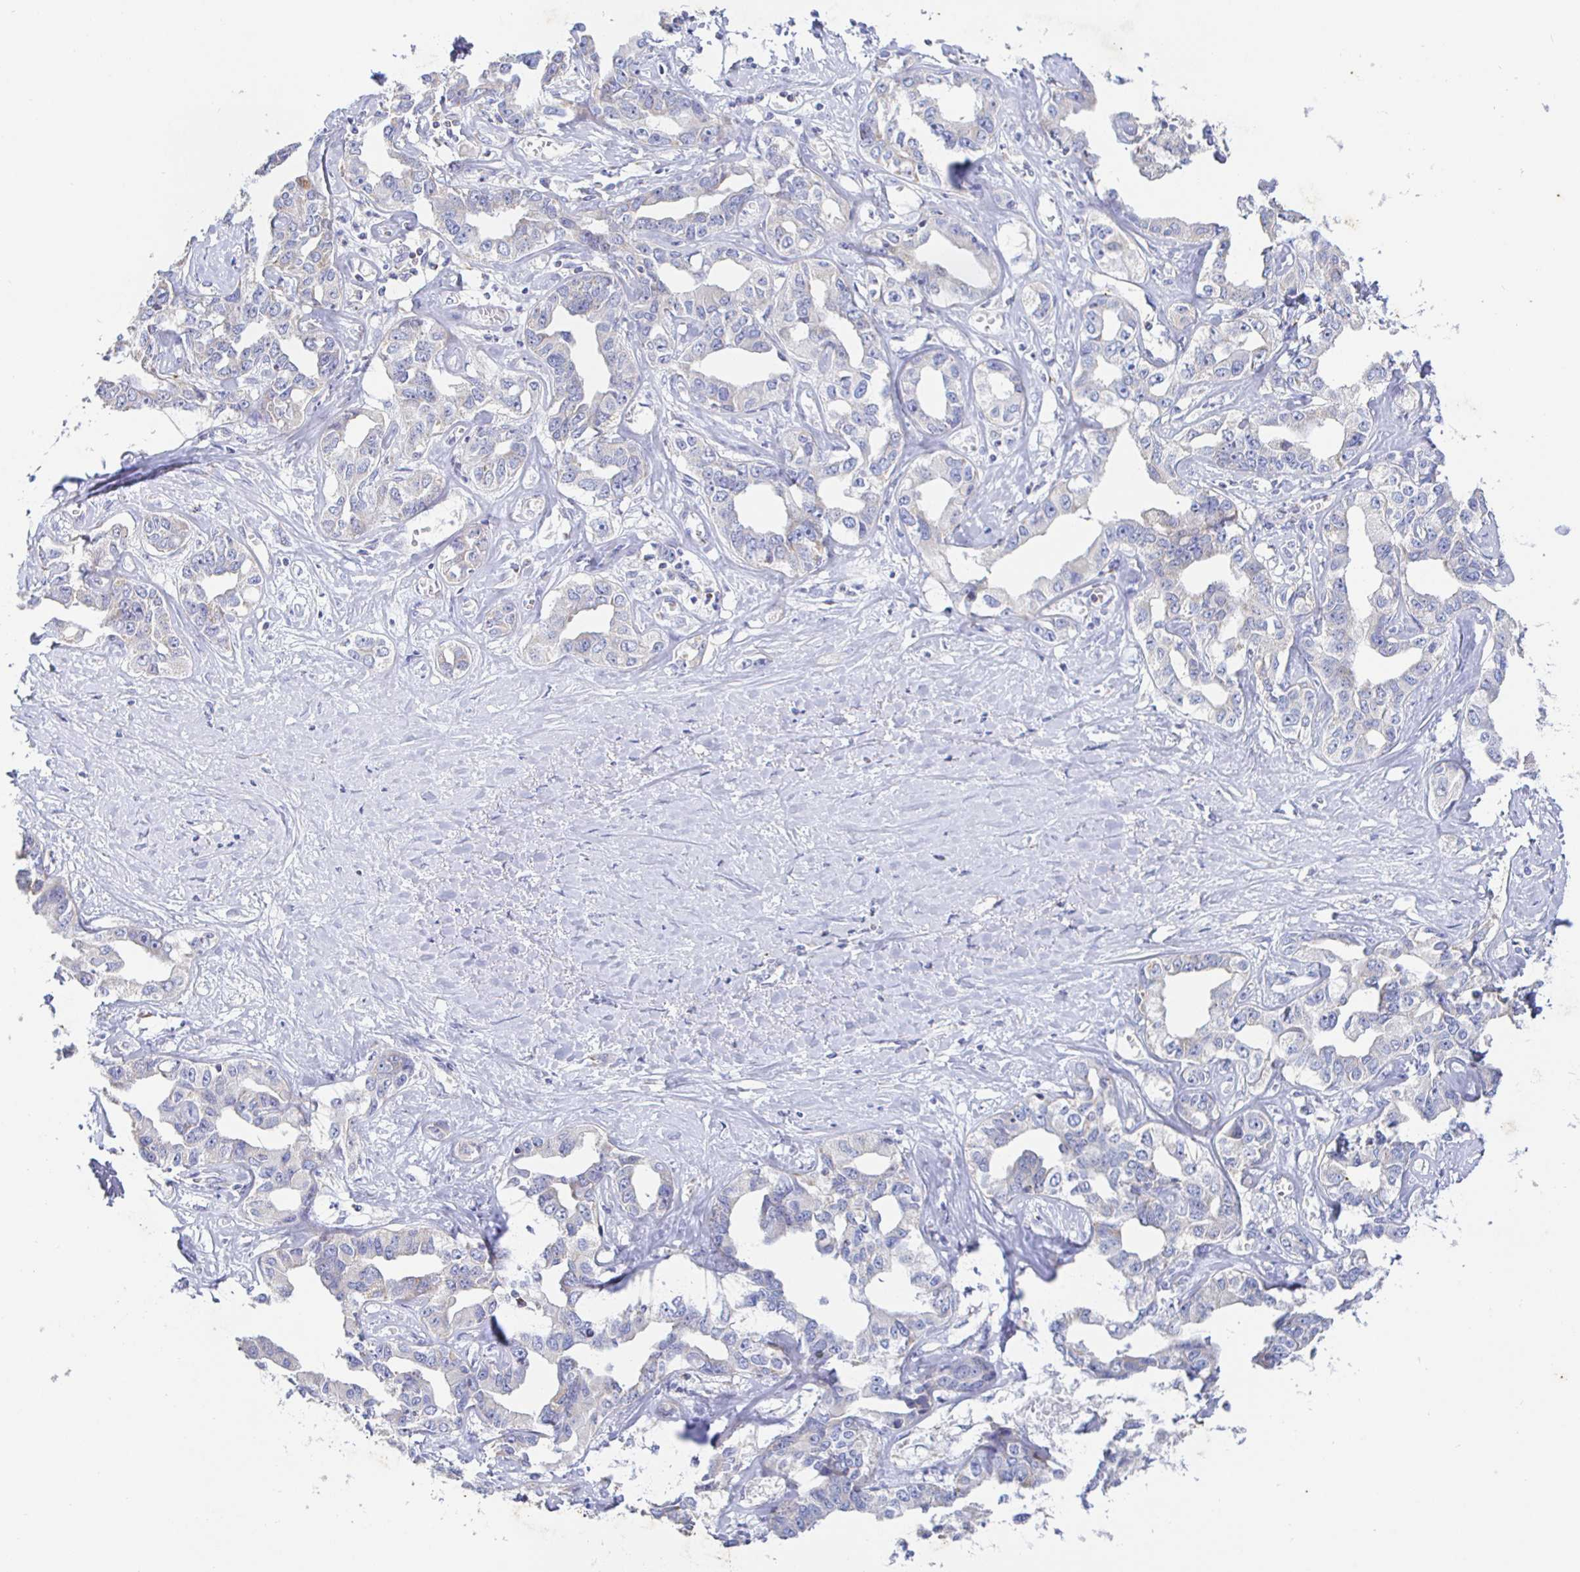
{"staining": {"intensity": "negative", "quantity": "none", "location": "none"}, "tissue": "liver cancer", "cell_type": "Tumor cells", "image_type": "cancer", "snomed": [{"axis": "morphology", "description": "Cholangiocarcinoma"}, {"axis": "topography", "description": "Liver"}], "caption": "Immunohistochemical staining of liver cancer (cholangiocarcinoma) demonstrates no significant expression in tumor cells. Brightfield microscopy of immunohistochemistry (IHC) stained with DAB (3,3'-diaminobenzidine) (brown) and hematoxylin (blue), captured at high magnification.", "gene": "SYNGR4", "patient": {"sex": "male", "age": 59}}